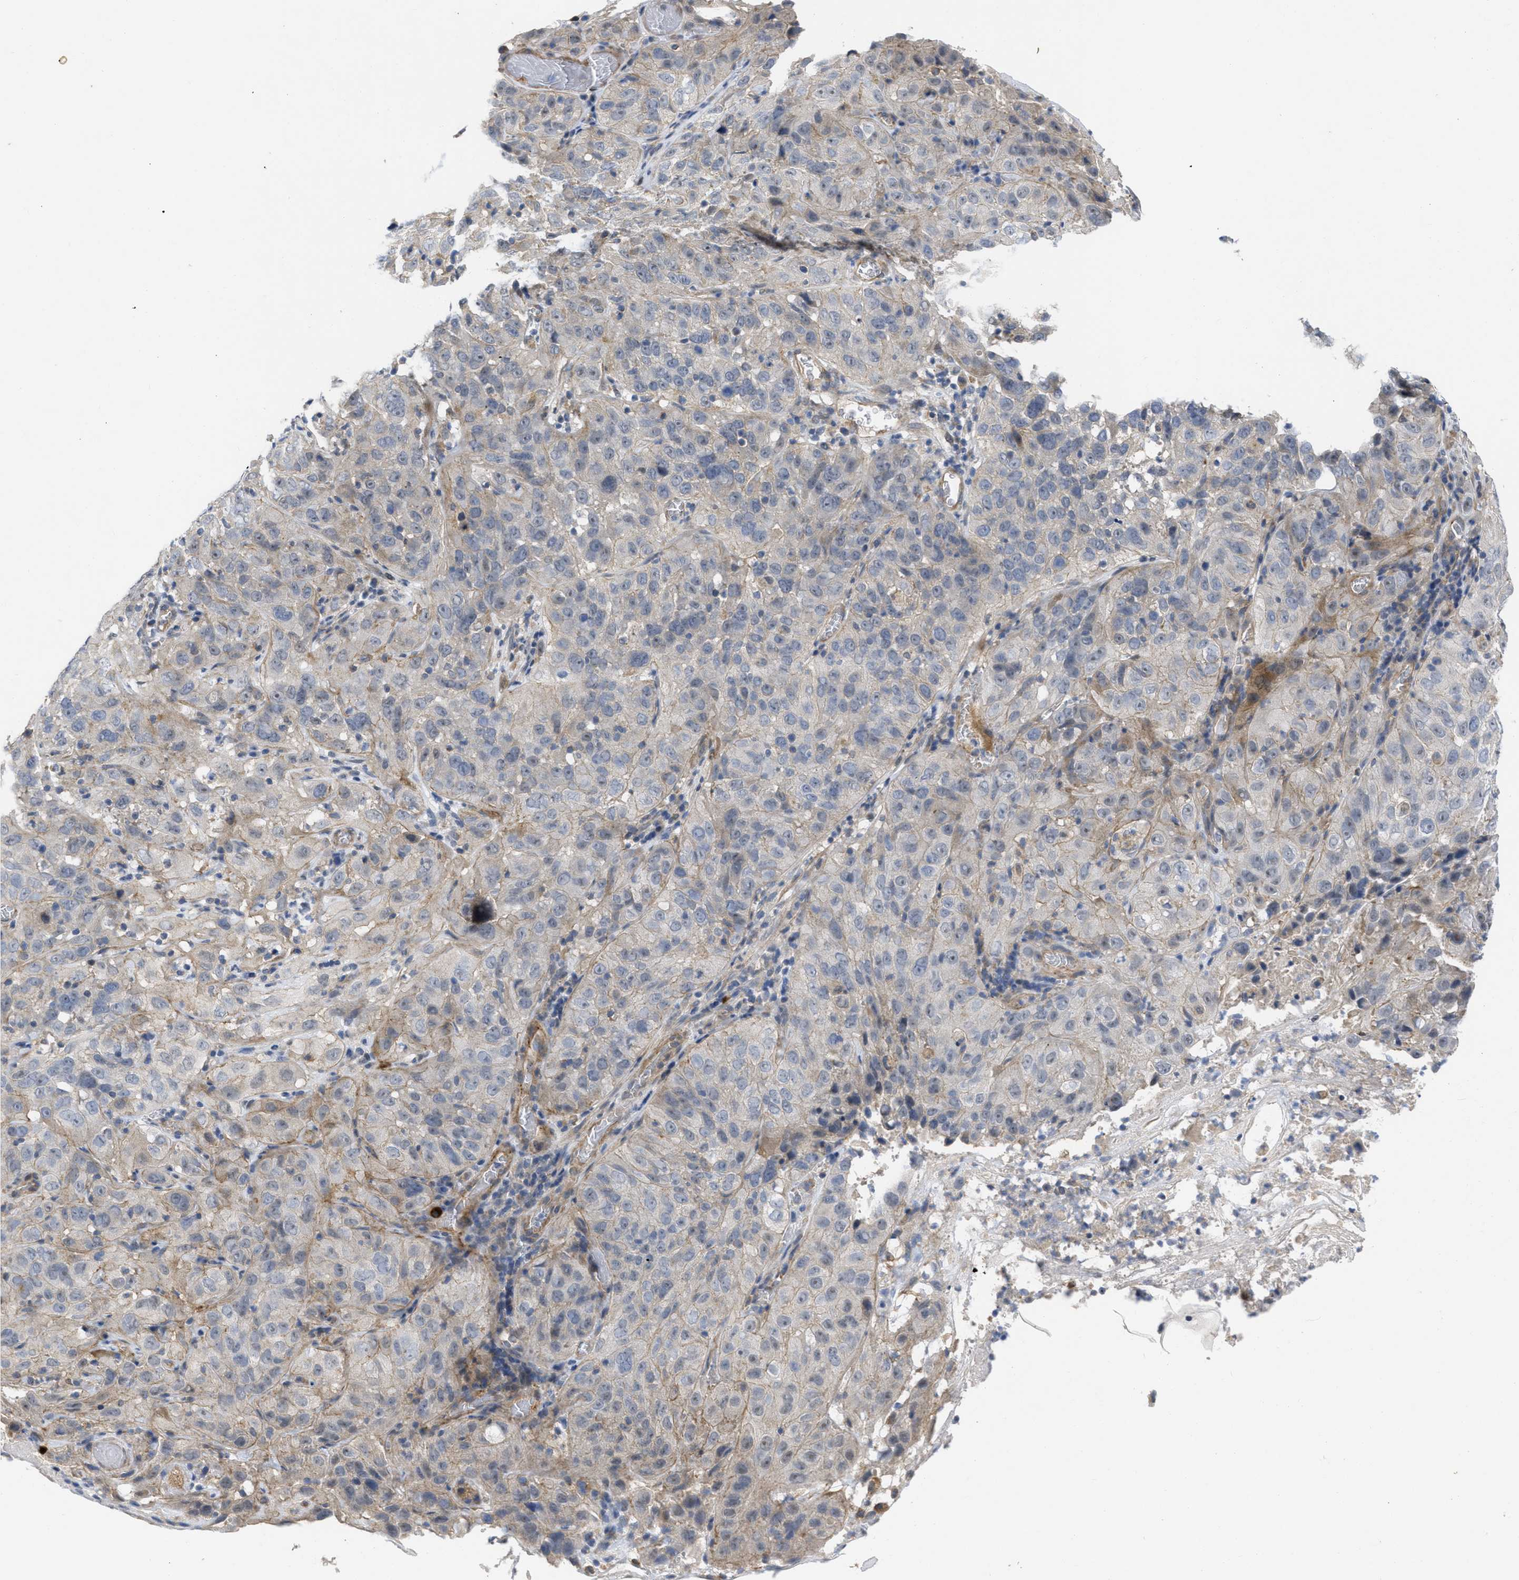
{"staining": {"intensity": "weak", "quantity": "<25%", "location": "cytoplasmic/membranous"}, "tissue": "cervical cancer", "cell_type": "Tumor cells", "image_type": "cancer", "snomed": [{"axis": "morphology", "description": "Squamous cell carcinoma, NOS"}, {"axis": "topography", "description": "Cervix"}], "caption": "IHC micrograph of human cervical squamous cell carcinoma stained for a protein (brown), which demonstrates no staining in tumor cells.", "gene": "ARHGEF26", "patient": {"sex": "female", "age": 32}}